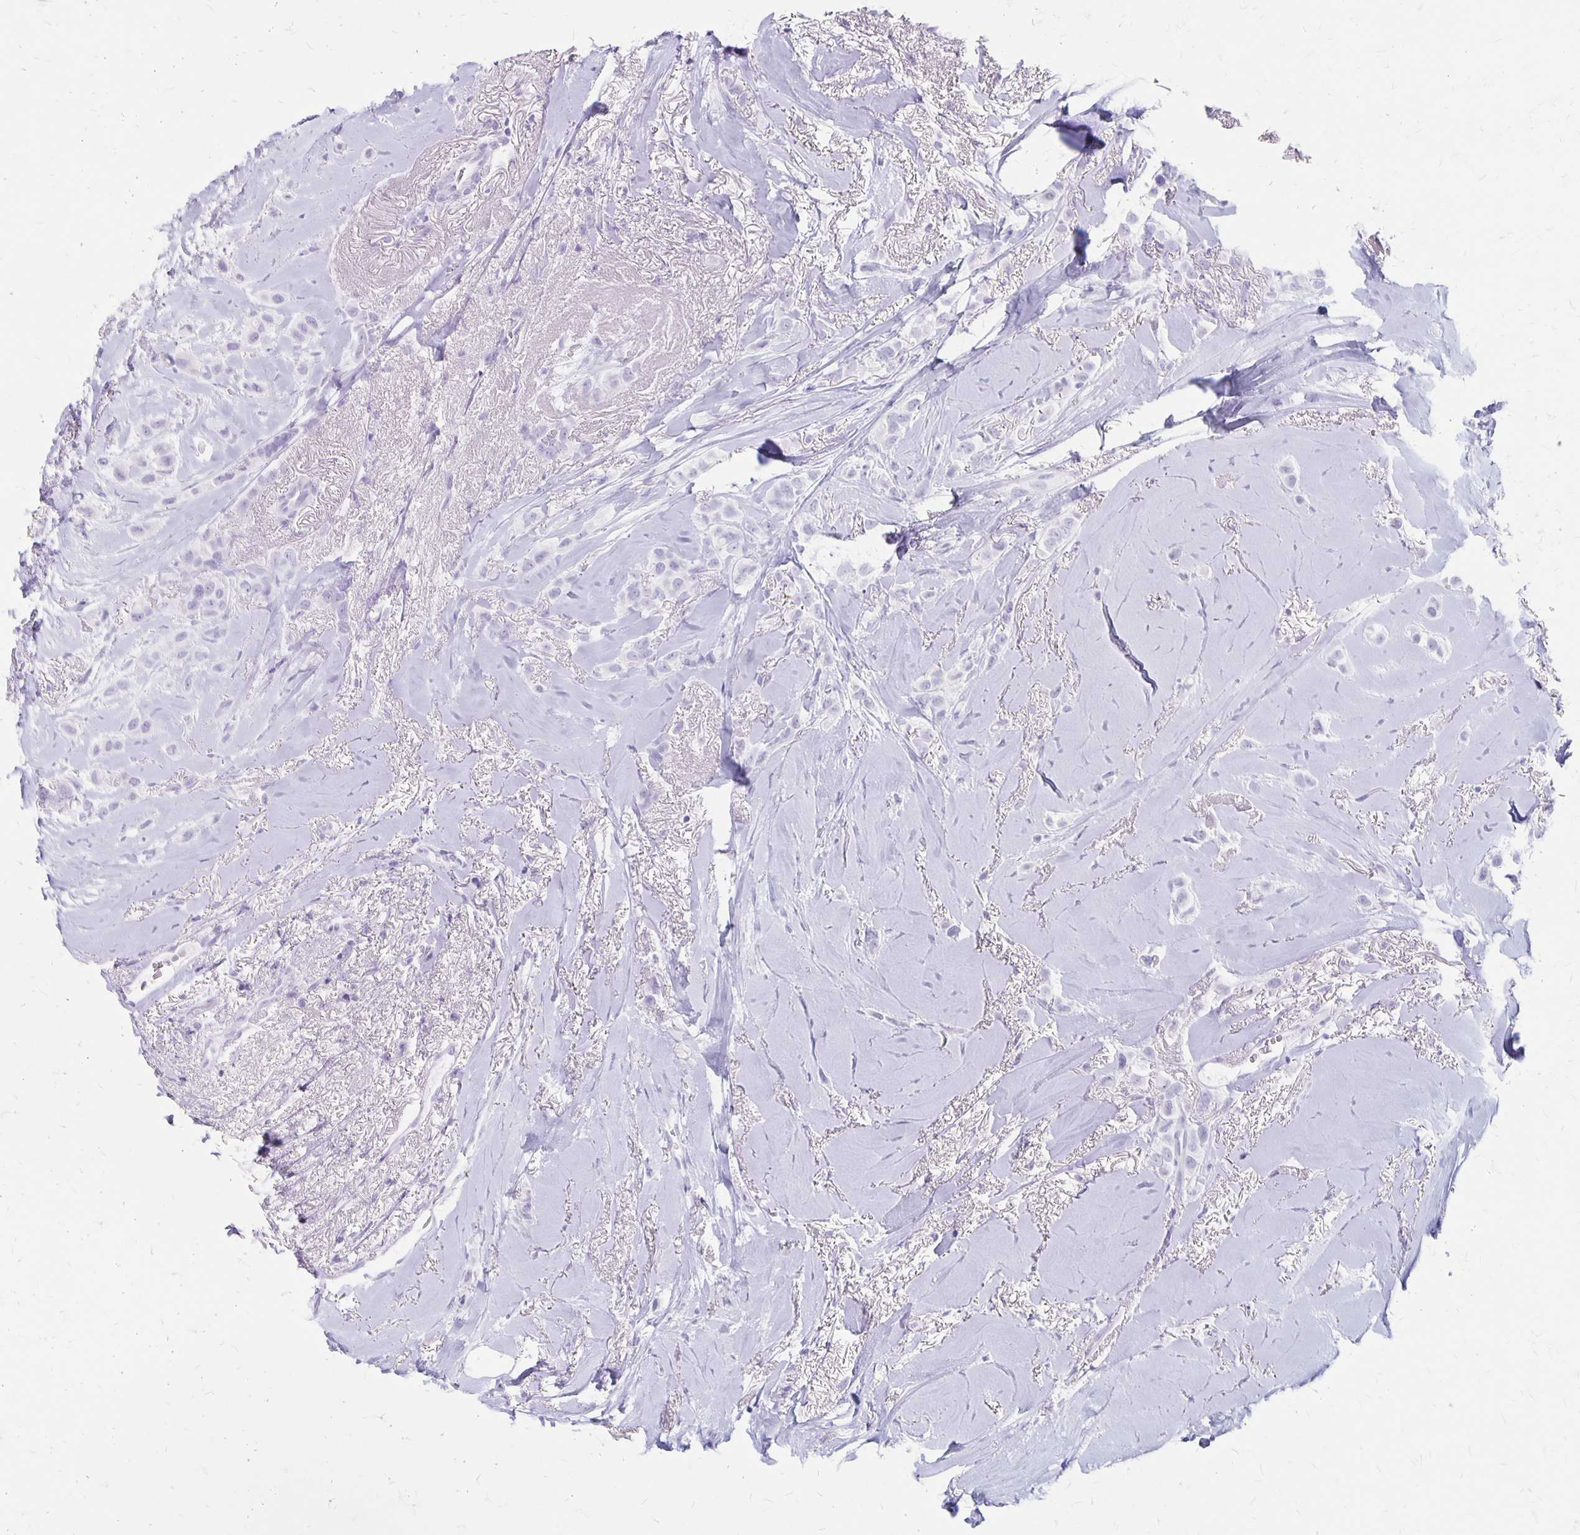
{"staining": {"intensity": "negative", "quantity": "none", "location": "none"}, "tissue": "breast cancer", "cell_type": "Tumor cells", "image_type": "cancer", "snomed": [{"axis": "morphology", "description": "Lobular carcinoma"}, {"axis": "topography", "description": "Breast"}], "caption": "Immunohistochemistry (IHC) micrograph of human lobular carcinoma (breast) stained for a protein (brown), which displays no expression in tumor cells.", "gene": "MAGEC2", "patient": {"sex": "female", "age": 66}}